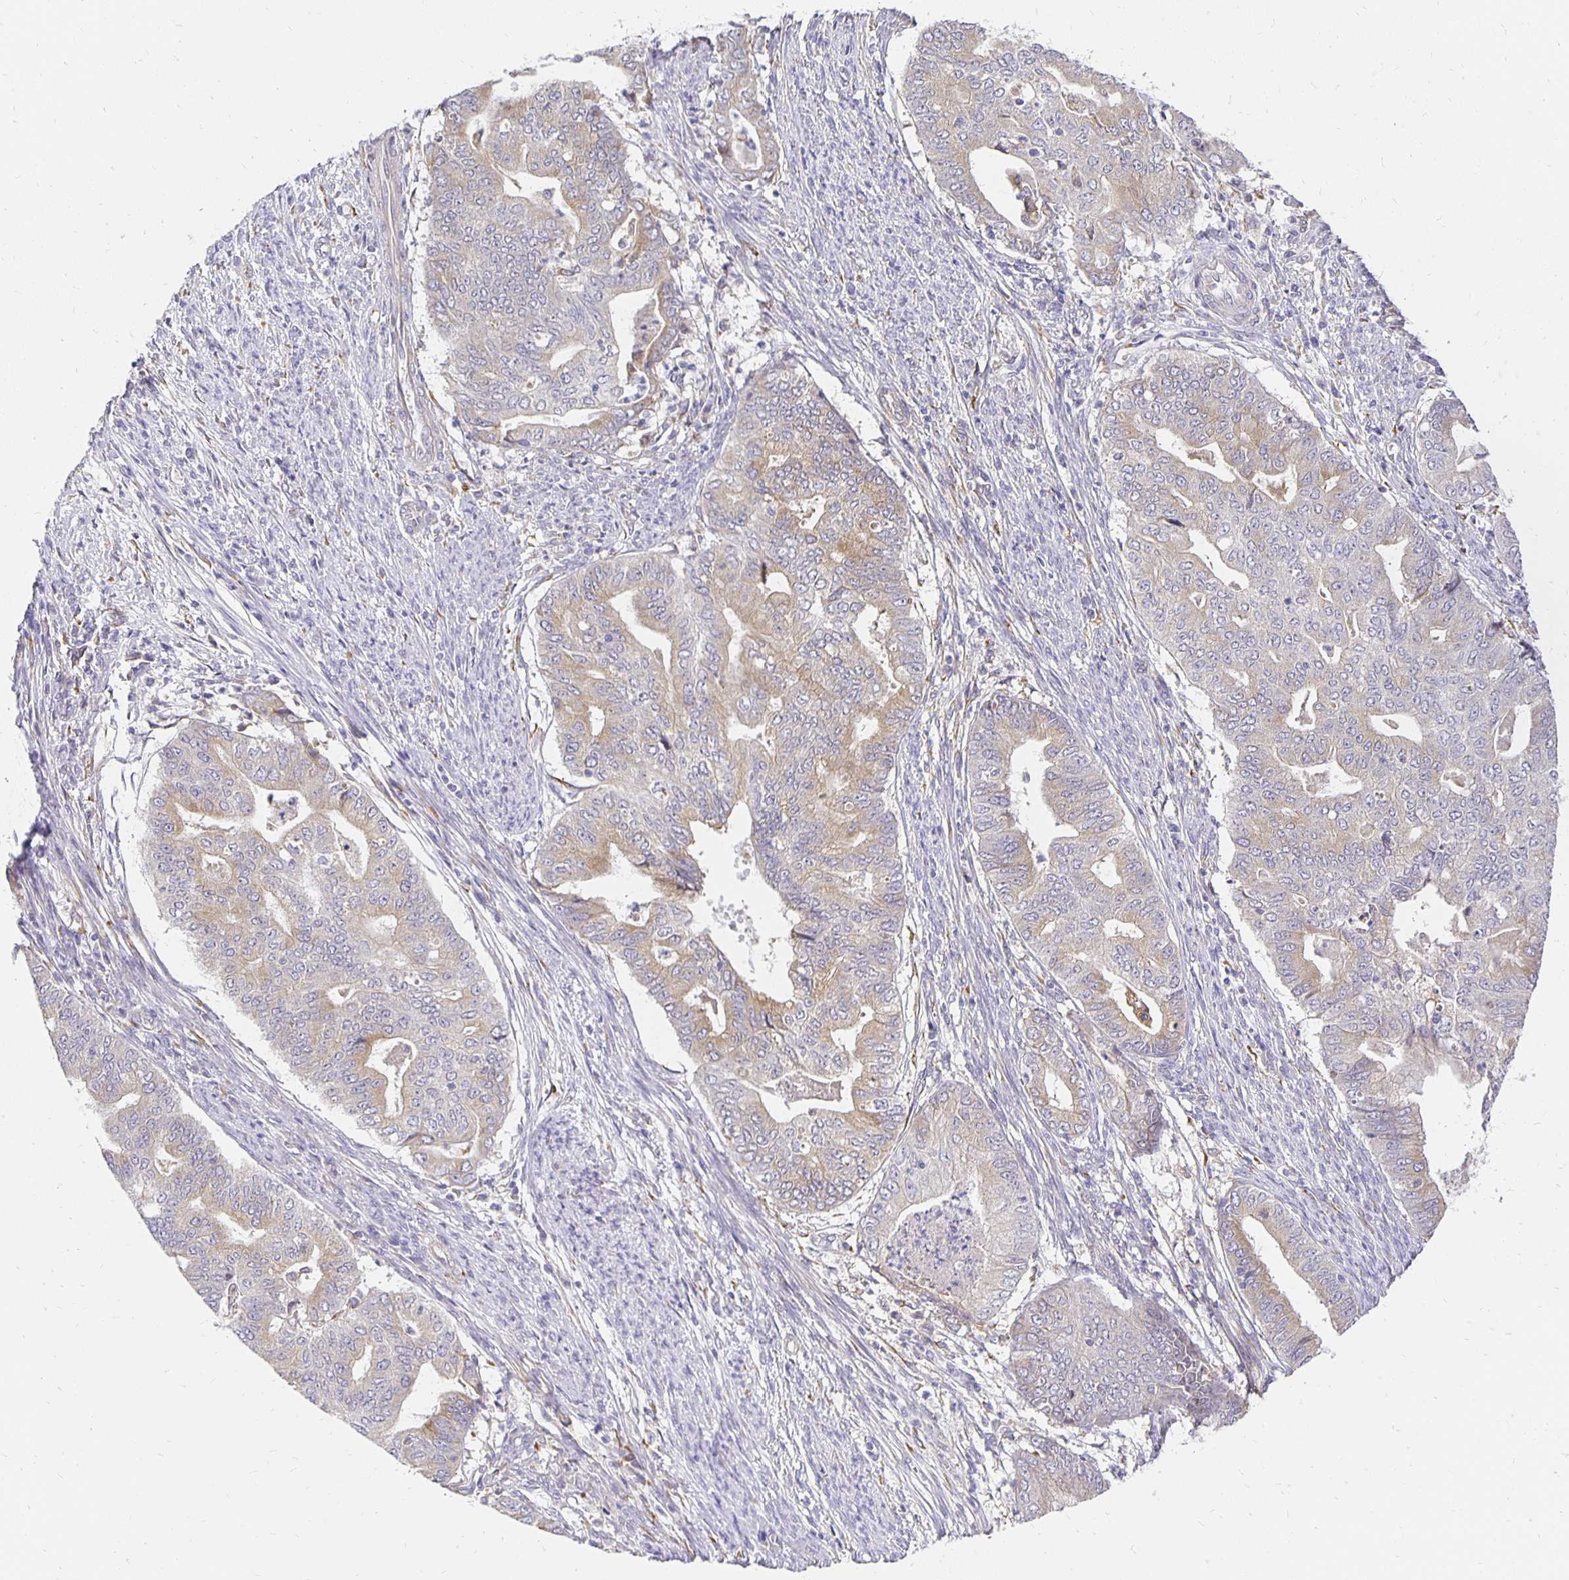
{"staining": {"intensity": "weak", "quantity": "25%-75%", "location": "cytoplasmic/membranous"}, "tissue": "endometrial cancer", "cell_type": "Tumor cells", "image_type": "cancer", "snomed": [{"axis": "morphology", "description": "Adenocarcinoma, NOS"}, {"axis": "topography", "description": "Endometrium"}], "caption": "This micrograph exhibits IHC staining of endometrial cancer (adenocarcinoma), with low weak cytoplasmic/membranous expression in about 25%-75% of tumor cells.", "gene": "PLOD1", "patient": {"sex": "female", "age": 79}}